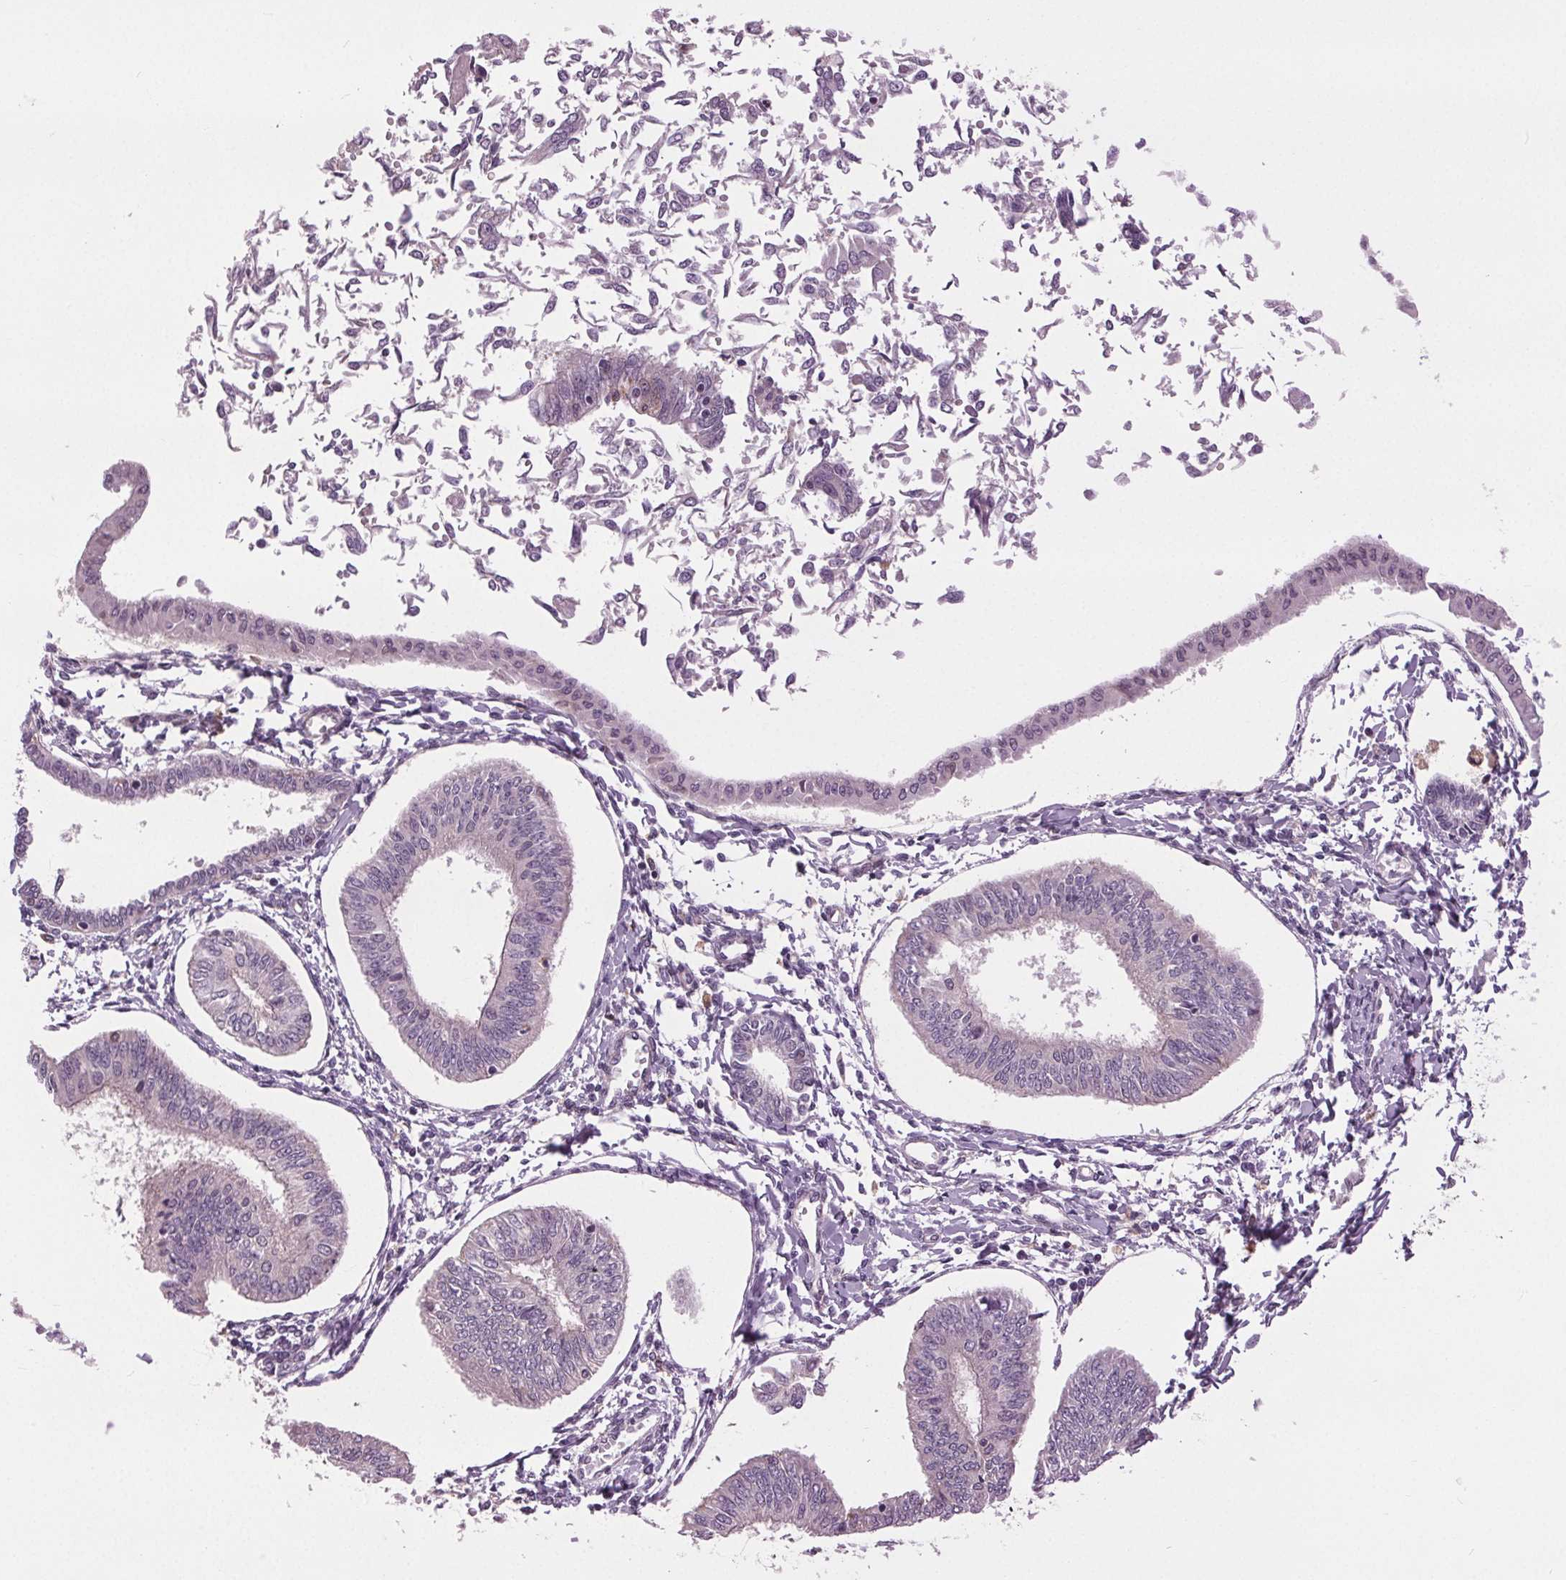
{"staining": {"intensity": "negative", "quantity": "none", "location": "none"}, "tissue": "endometrial cancer", "cell_type": "Tumor cells", "image_type": "cancer", "snomed": [{"axis": "morphology", "description": "Adenocarcinoma, NOS"}, {"axis": "topography", "description": "Endometrium"}], "caption": "There is no significant staining in tumor cells of endometrial cancer. (DAB (3,3'-diaminobenzidine) immunohistochemistry (IHC), high magnification).", "gene": "BSDC1", "patient": {"sex": "female", "age": 58}}